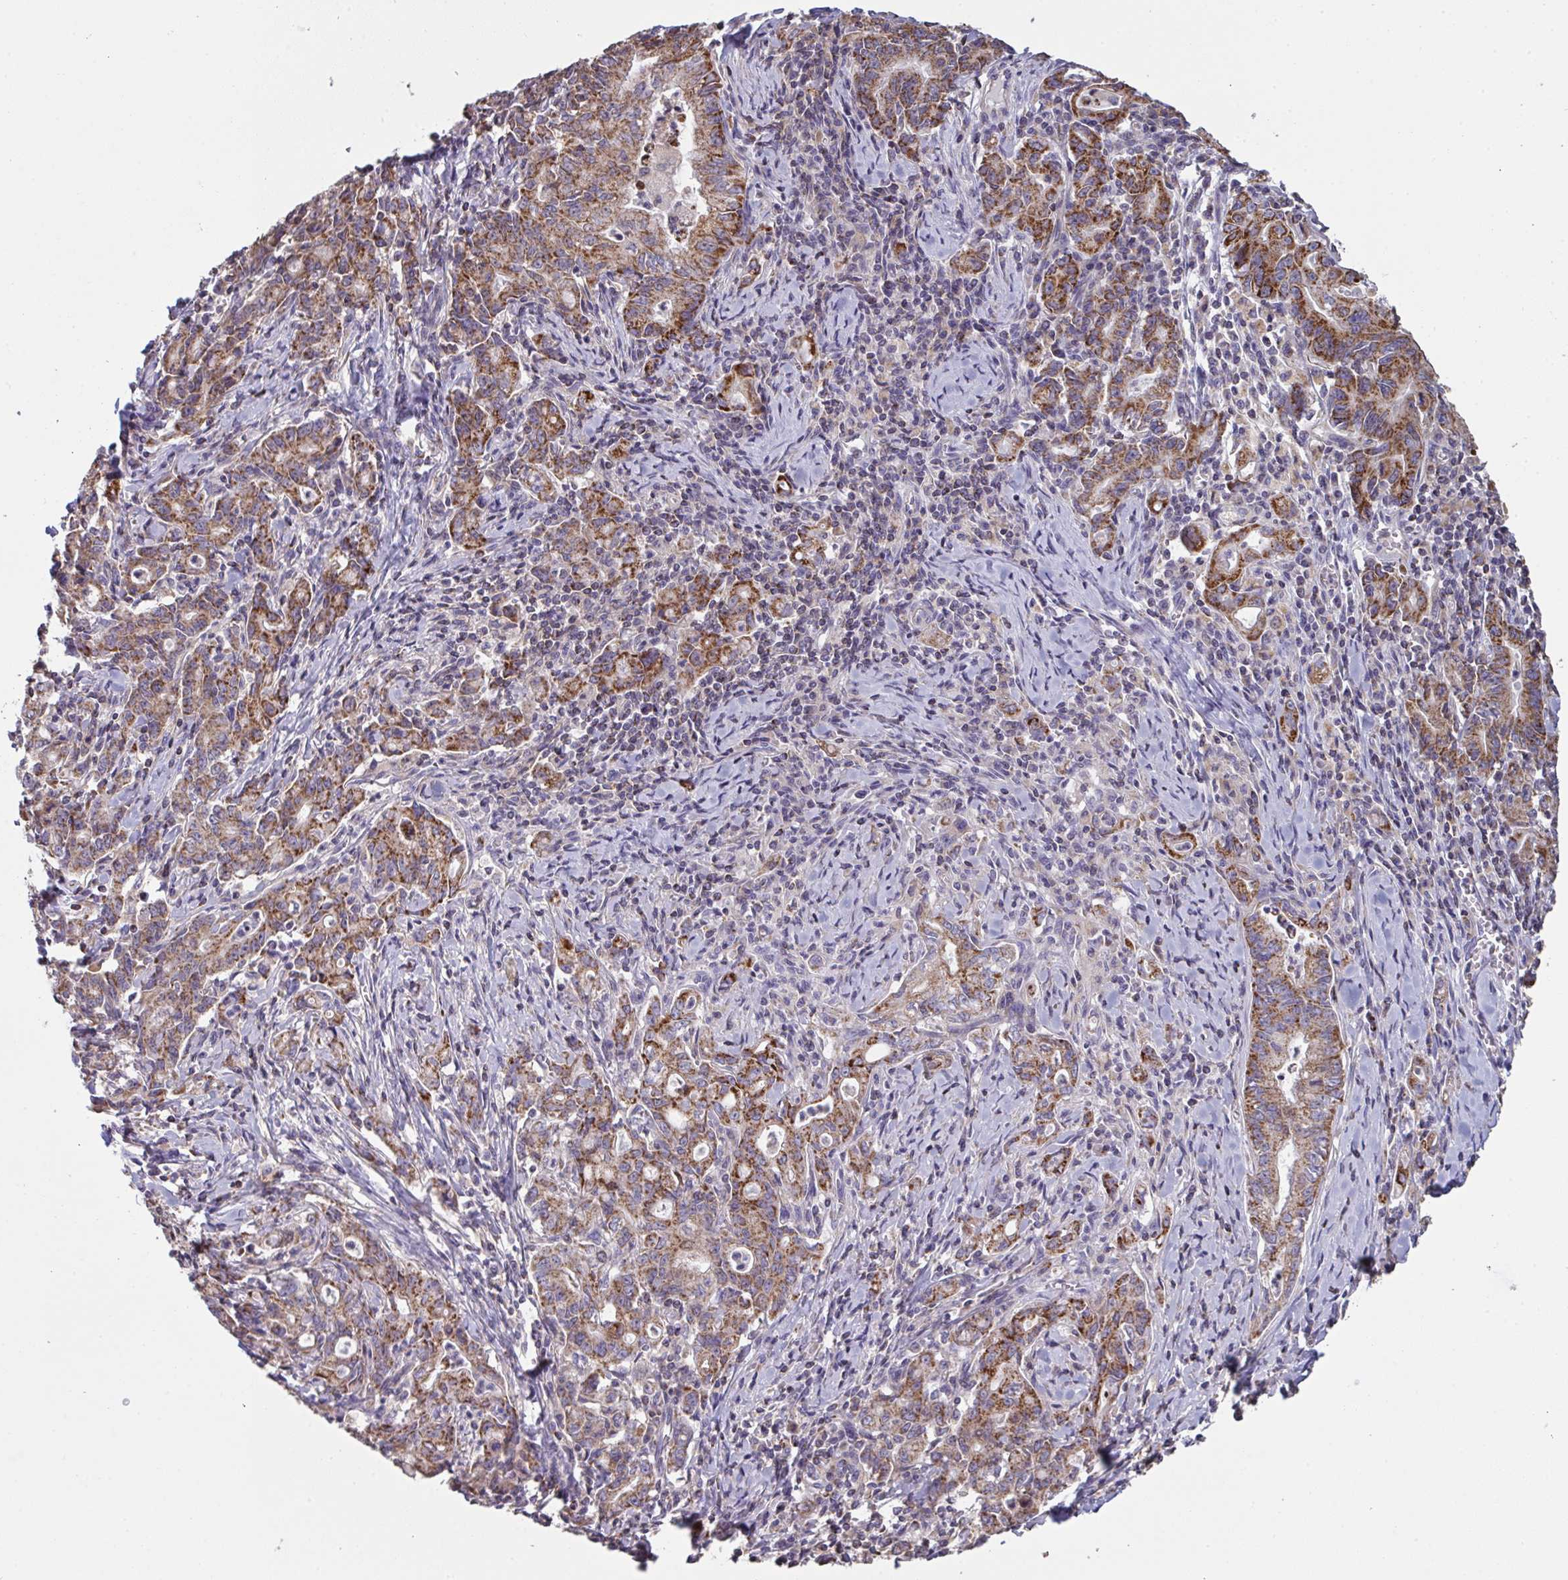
{"staining": {"intensity": "moderate", "quantity": ">75%", "location": "cytoplasmic/membranous"}, "tissue": "stomach cancer", "cell_type": "Tumor cells", "image_type": "cancer", "snomed": [{"axis": "morphology", "description": "Adenocarcinoma, NOS"}, {"axis": "topography", "description": "Stomach, upper"}], "caption": "High-magnification brightfield microscopy of stomach adenocarcinoma stained with DAB (brown) and counterstained with hematoxylin (blue). tumor cells exhibit moderate cytoplasmic/membranous staining is seen in about>75% of cells. Immunohistochemistry (ihc) stains the protein of interest in brown and the nuclei are stained blue.", "gene": "MICOS10", "patient": {"sex": "female", "age": 79}}